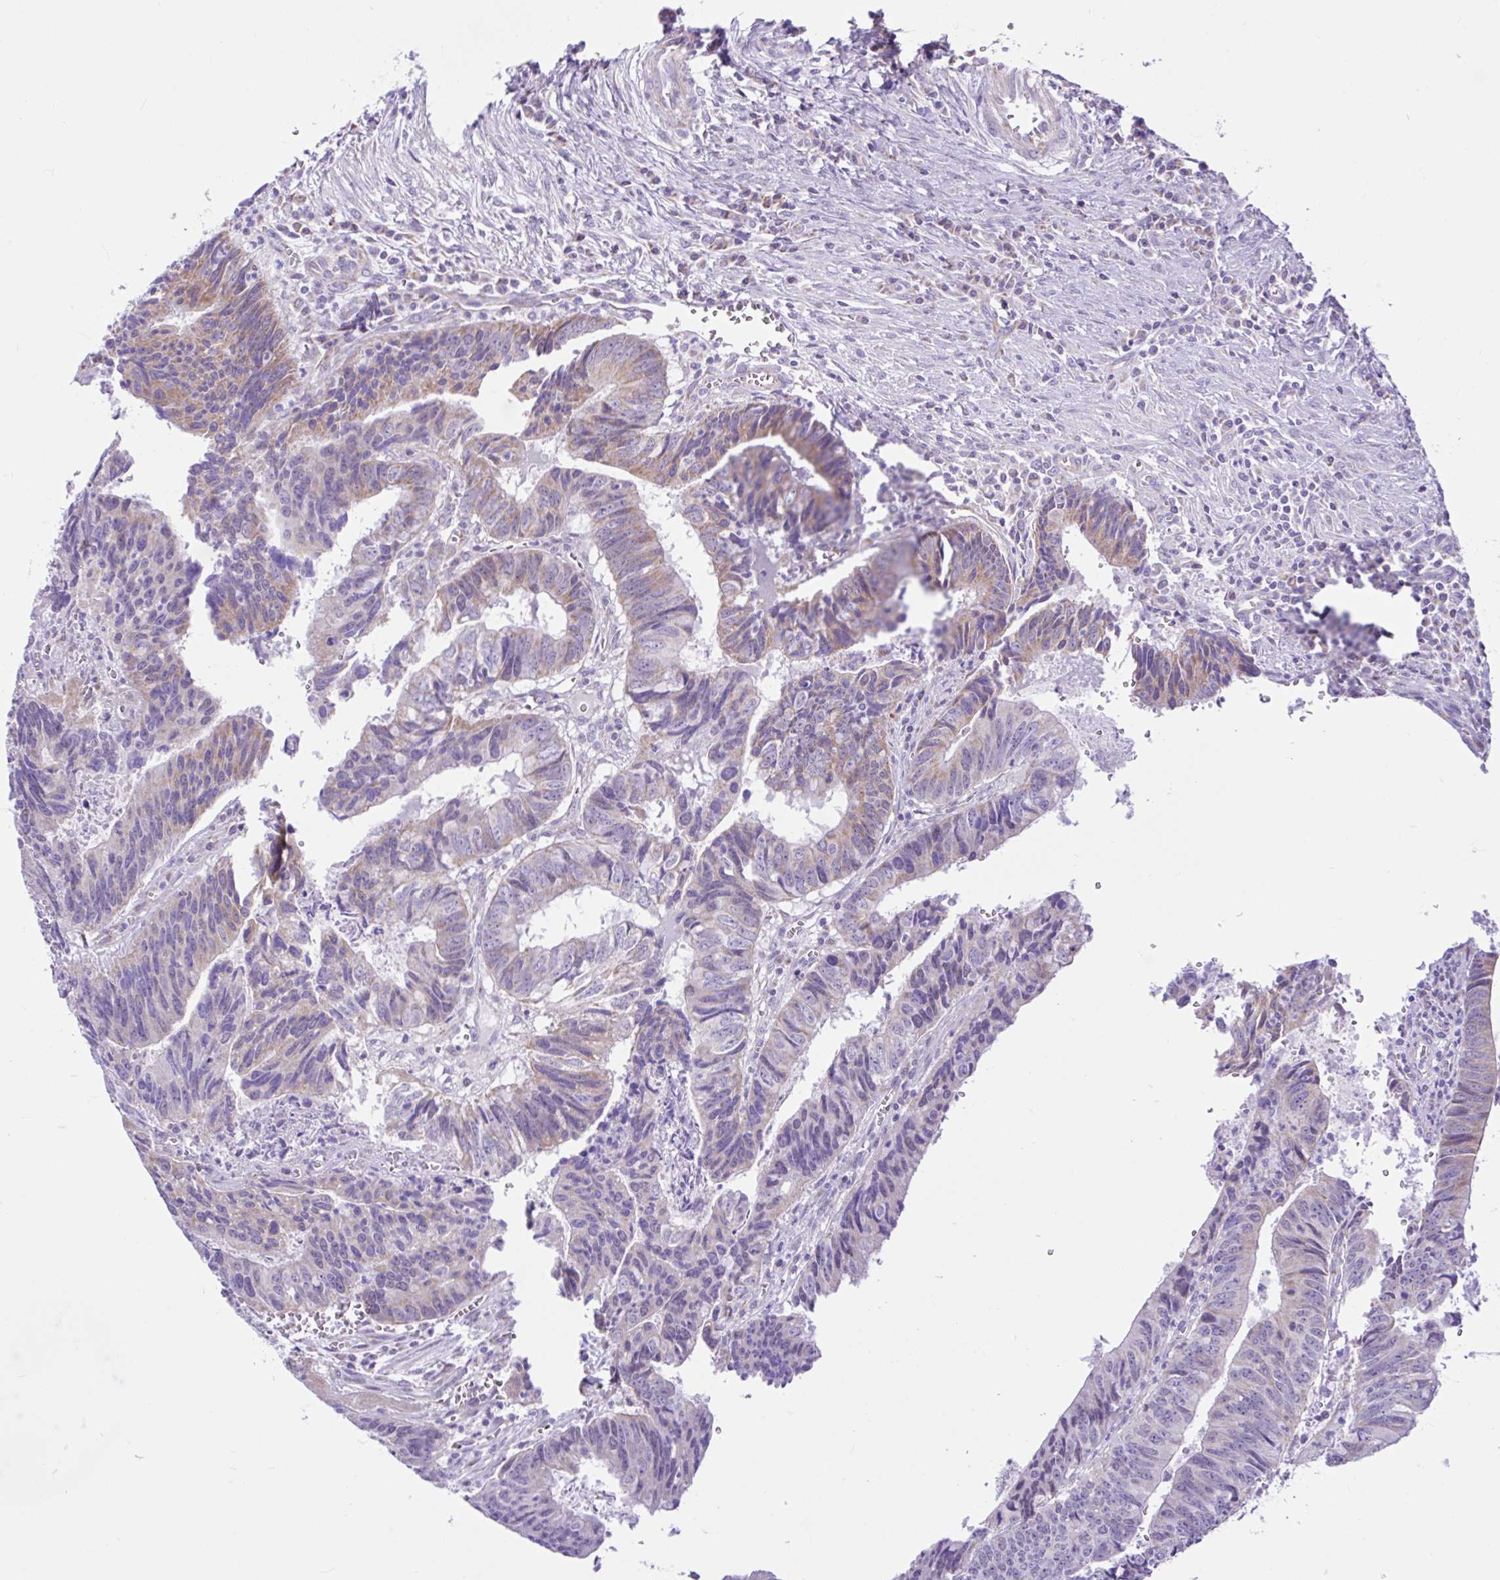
{"staining": {"intensity": "weak", "quantity": "25%-75%", "location": "cytoplasmic/membranous"}, "tissue": "colorectal cancer", "cell_type": "Tumor cells", "image_type": "cancer", "snomed": [{"axis": "morphology", "description": "Adenocarcinoma, NOS"}, {"axis": "topography", "description": "Colon"}], "caption": "Colorectal cancer stained with a brown dye exhibits weak cytoplasmic/membranous positive expression in about 25%-75% of tumor cells.", "gene": "NDUFS2", "patient": {"sex": "male", "age": 86}}